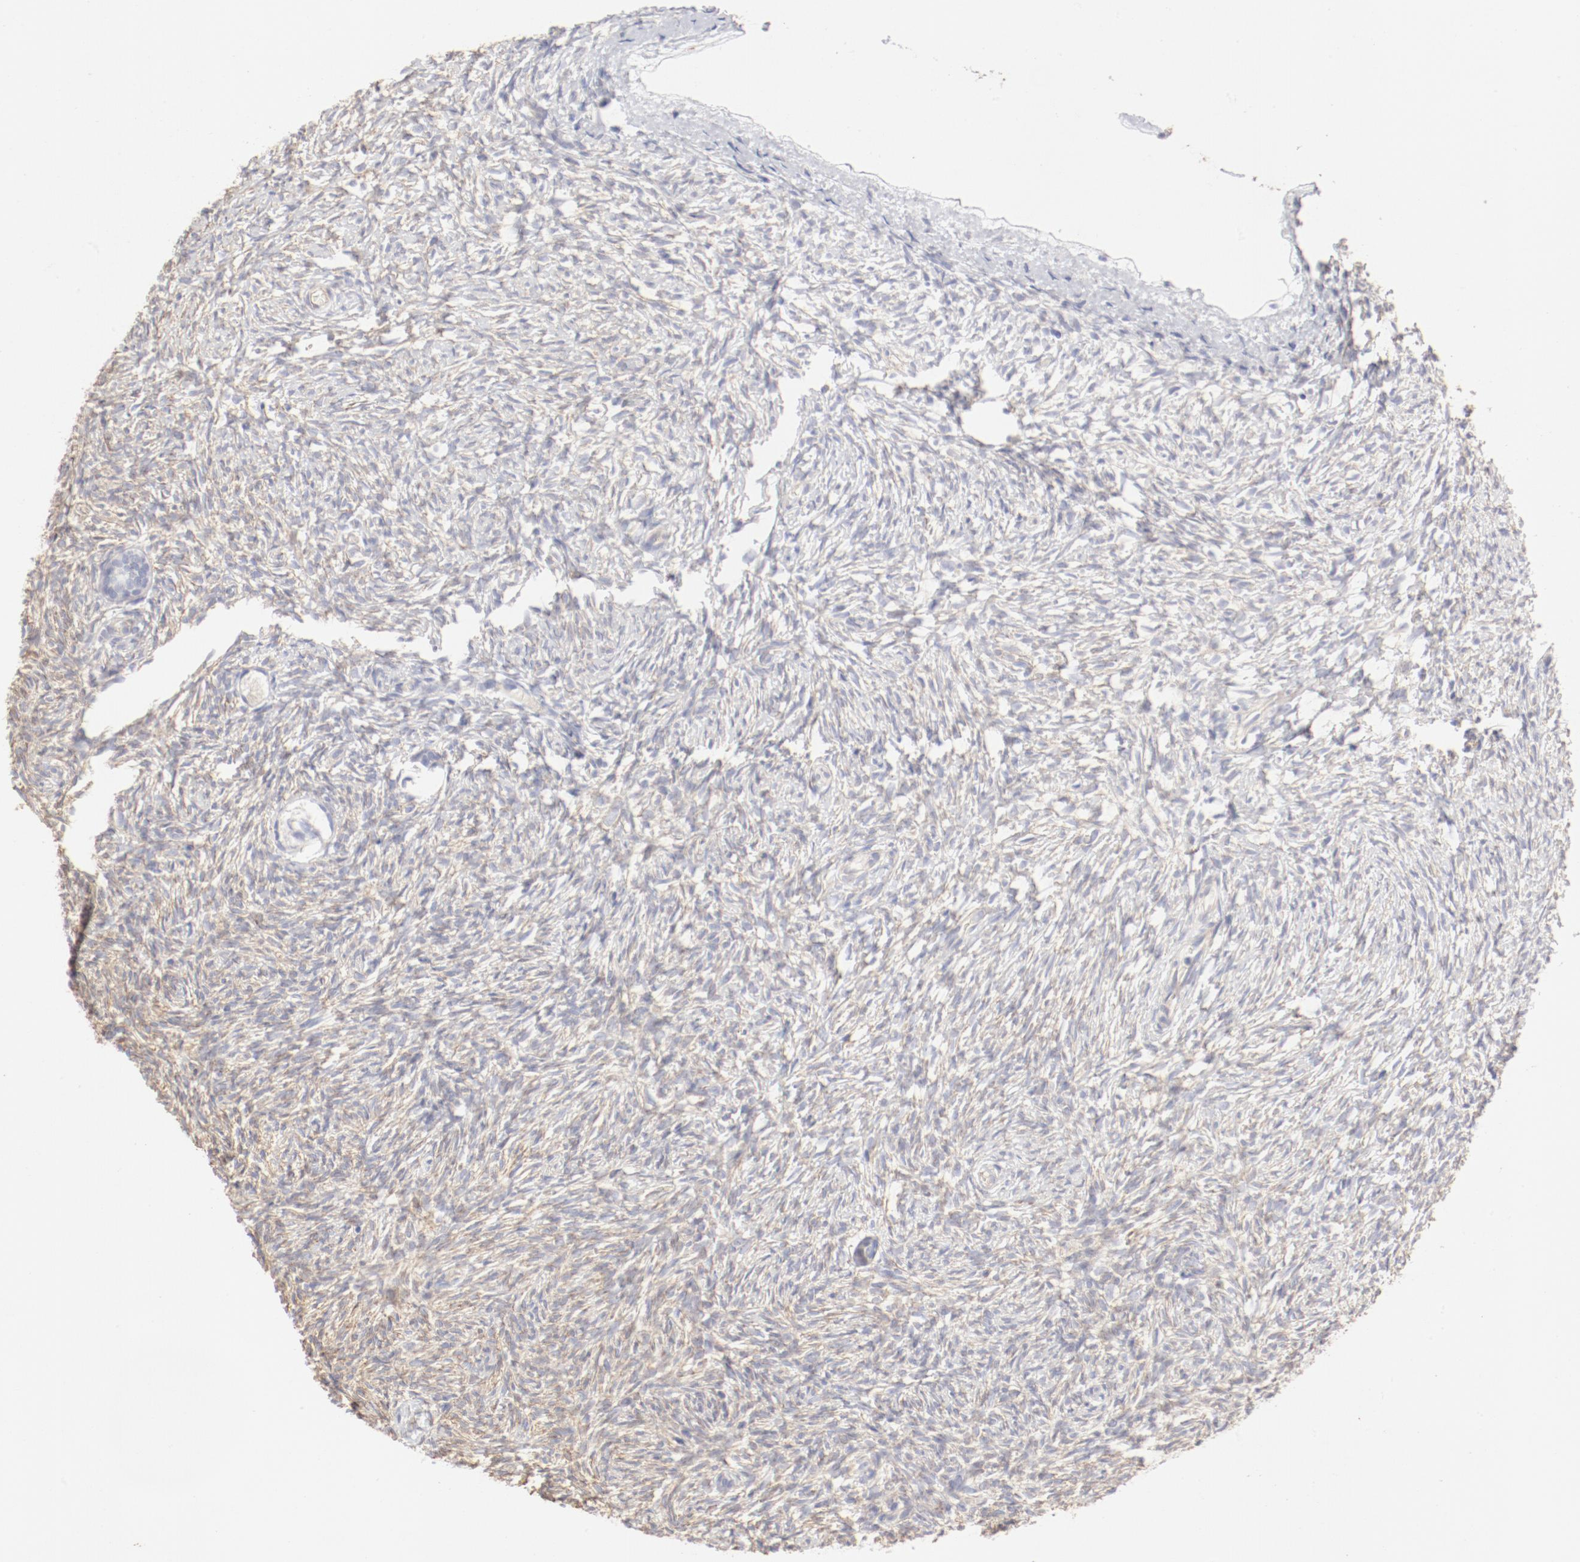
{"staining": {"intensity": "negative", "quantity": "none", "location": "none"}, "tissue": "ovary", "cell_type": "Follicle cells", "image_type": "normal", "snomed": [{"axis": "morphology", "description": "Normal tissue, NOS"}, {"axis": "topography", "description": "Ovary"}], "caption": "The immunohistochemistry photomicrograph has no significant positivity in follicle cells of ovary.", "gene": "LAX1", "patient": {"sex": "female", "age": 35}}